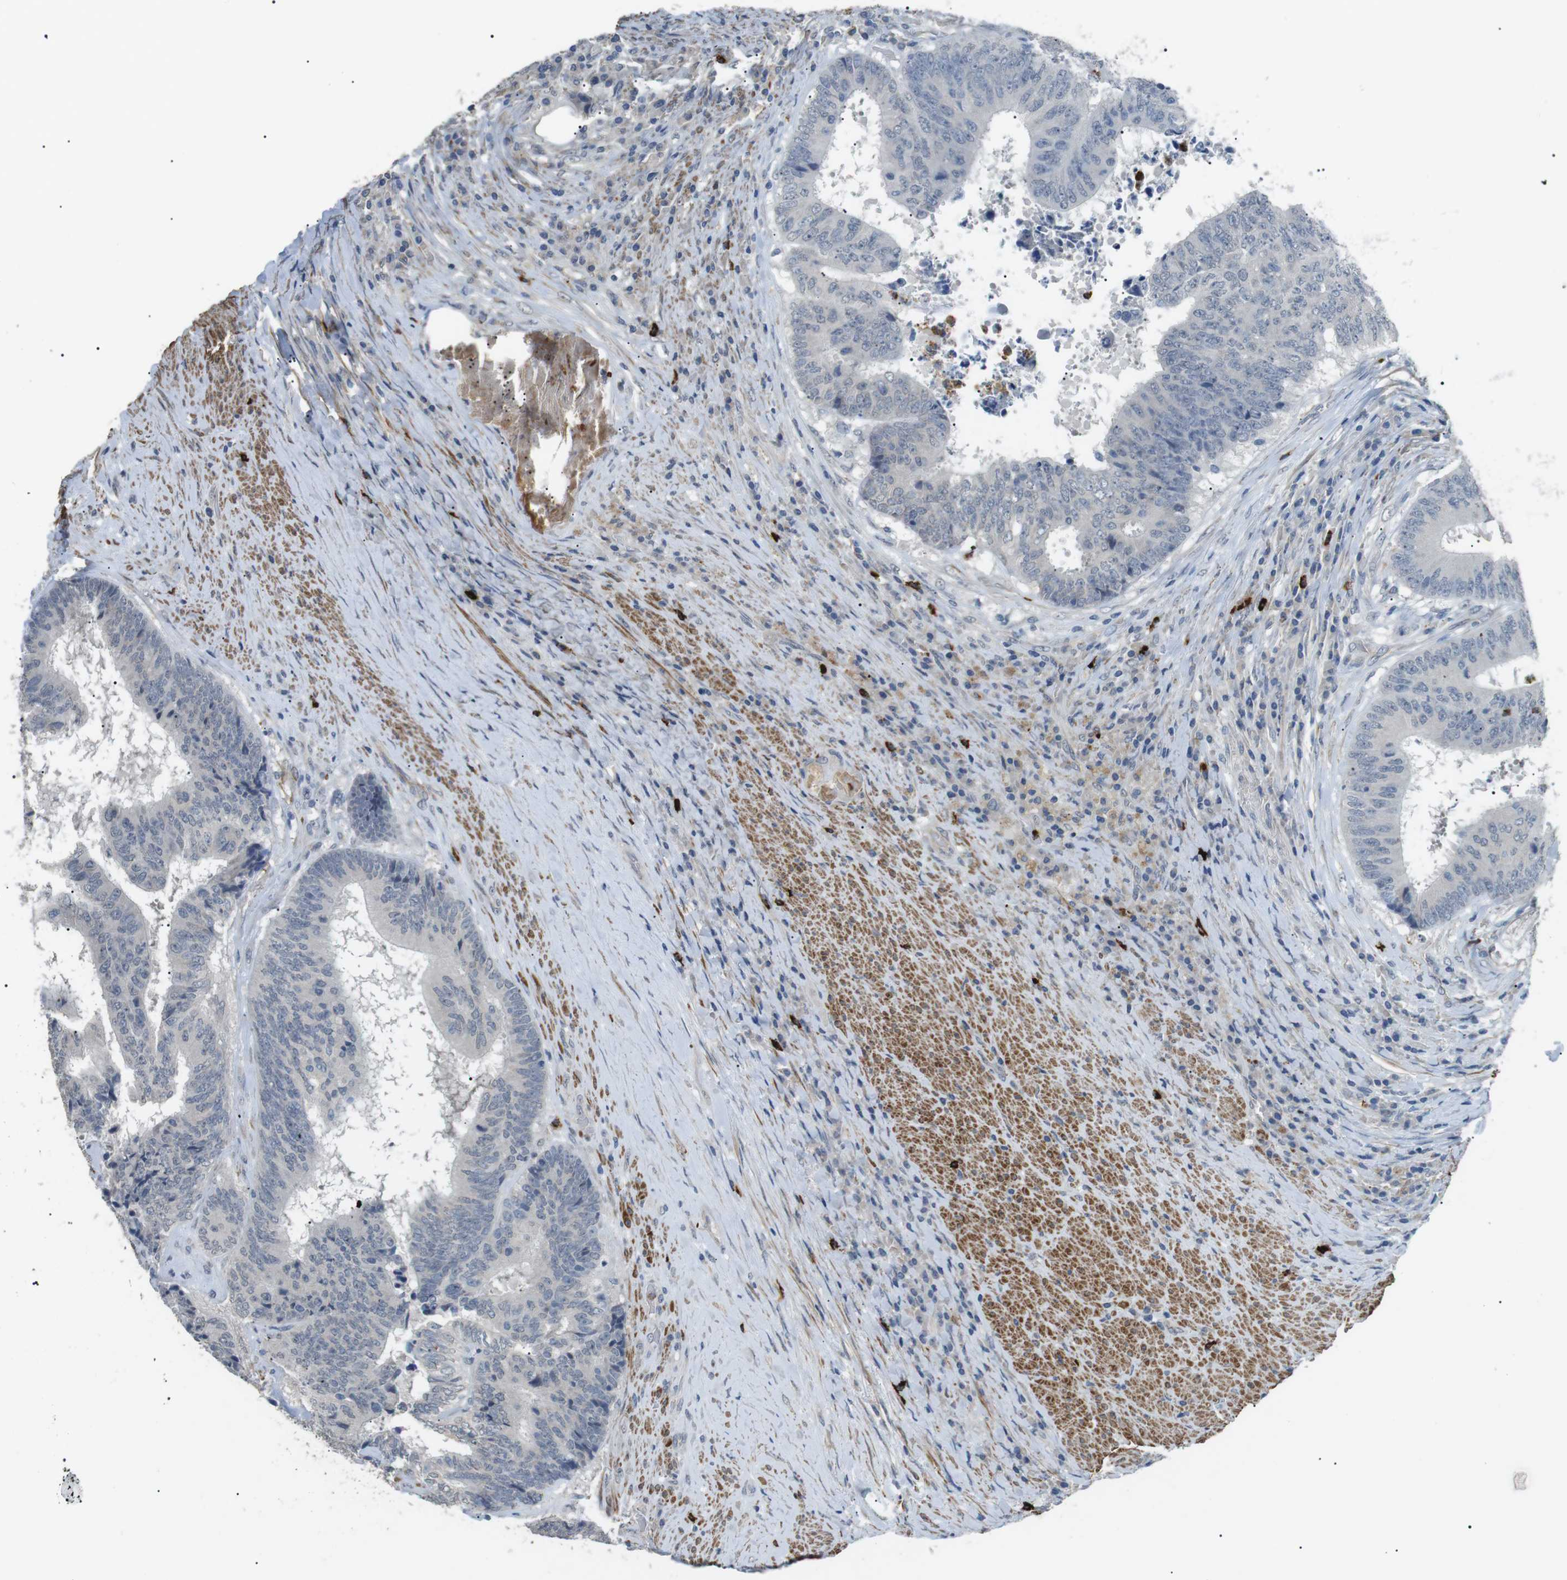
{"staining": {"intensity": "negative", "quantity": "none", "location": "none"}, "tissue": "colorectal cancer", "cell_type": "Tumor cells", "image_type": "cancer", "snomed": [{"axis": "morphology", "description": "Adenocarcinoma, NOS"}, {"axis": "topography", "description": "Rectum"}], "caption": "Tumor cells are negative for brown protein staining in colorectal cancer (adenocarcinoma).", "gene": "GZMM", "patient": {"sex": "male", "age": 72}}